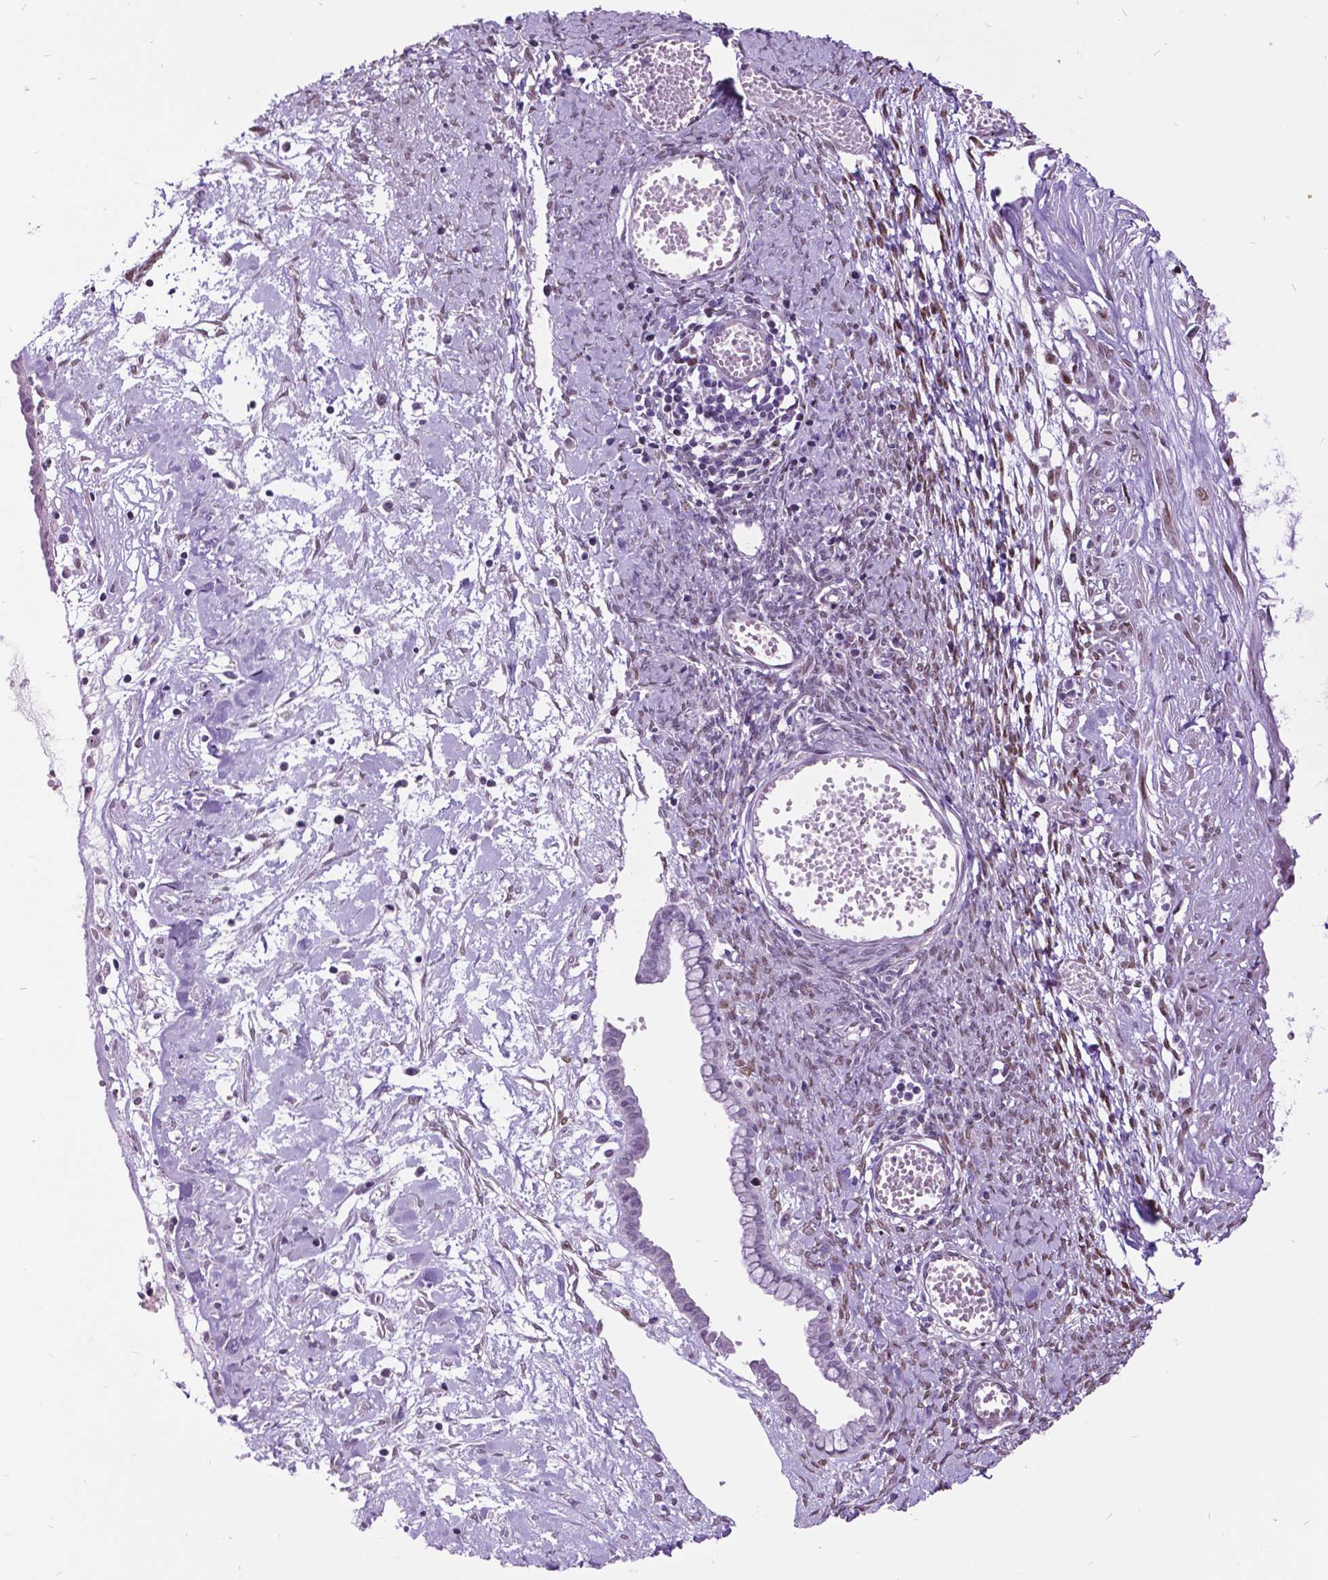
{"staining": {"intensity": "negative", "quantity": "none", "location": "none"}, "tissue": "ovarian cancer", "cell_type": "Tumor cells", "image_type": "cancer", "snomed": [{"axis": "morphology", "description": "Cystadenocarcinoma, mucinous, NOS"}, {"axis": "topography", "description": "Ovary"}], "caption": "High power microscopy histopathology image of an IHC histopathology image of mucinous cystadenocarcinoma (ovarian), revealing no significant expression in tumor cells.", "gene": "DPF3", "patient": {"sex": "female", "age": 67}}